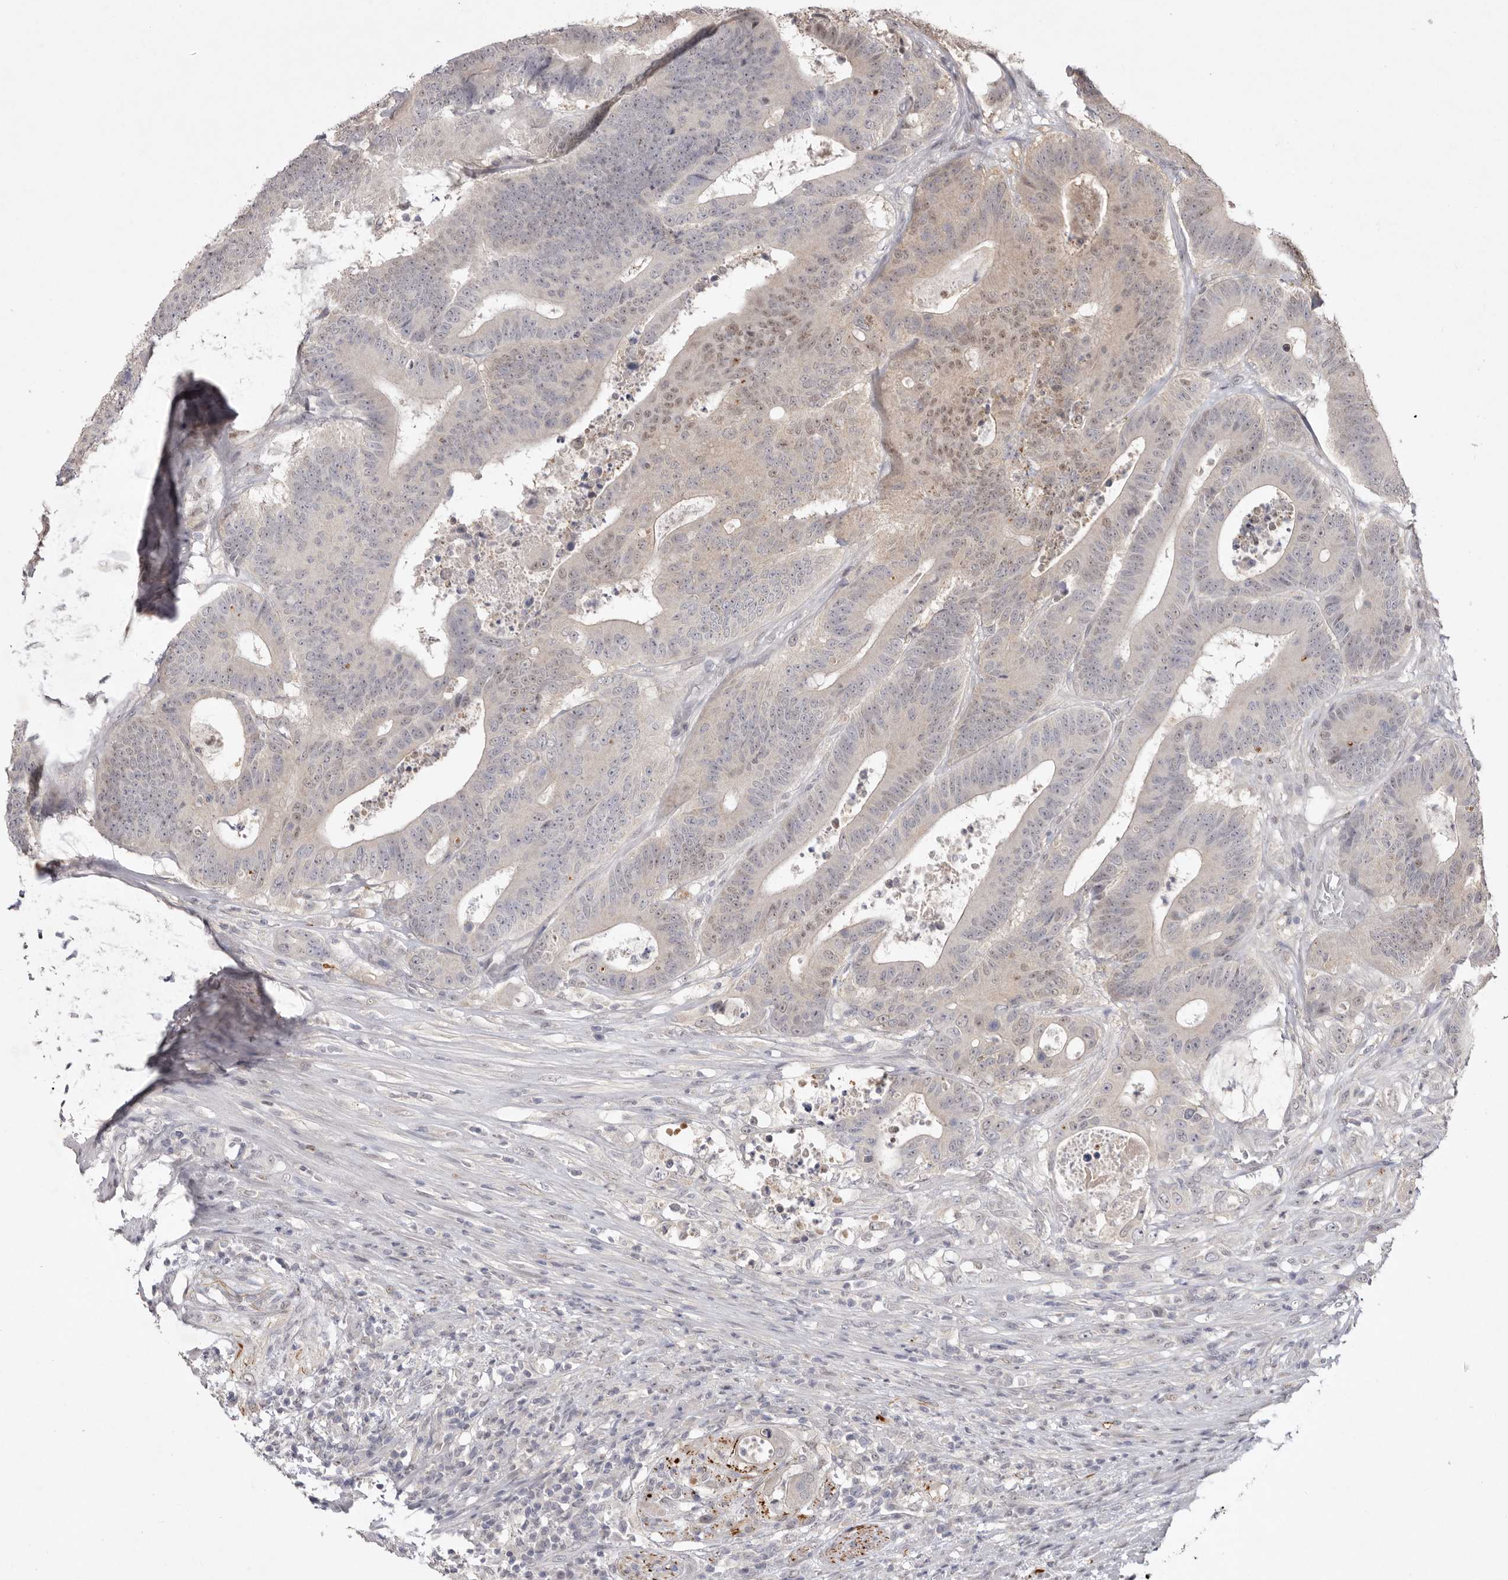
{"staining": {"intensity": "weak", "quantity": "<25%", "location": "nuclear"}, "tissue": "colorectal cancer", "cell_type": "Tumor cells", "image_type": "cancer", "snomed": [{"axis": "morphology", "description": "Adenocarcinoma, NOS"}, {"axis": "topography", "description": "Colon"}], "caption": "Tumor cells are negative for brown protein staining in adenocarcinoma (colorectal). (DAB immunohistochemistry (IHC) with hematoxylin counter stain).", "gene": "TADA1", "patient": {"sex": "male", "age": 83}}